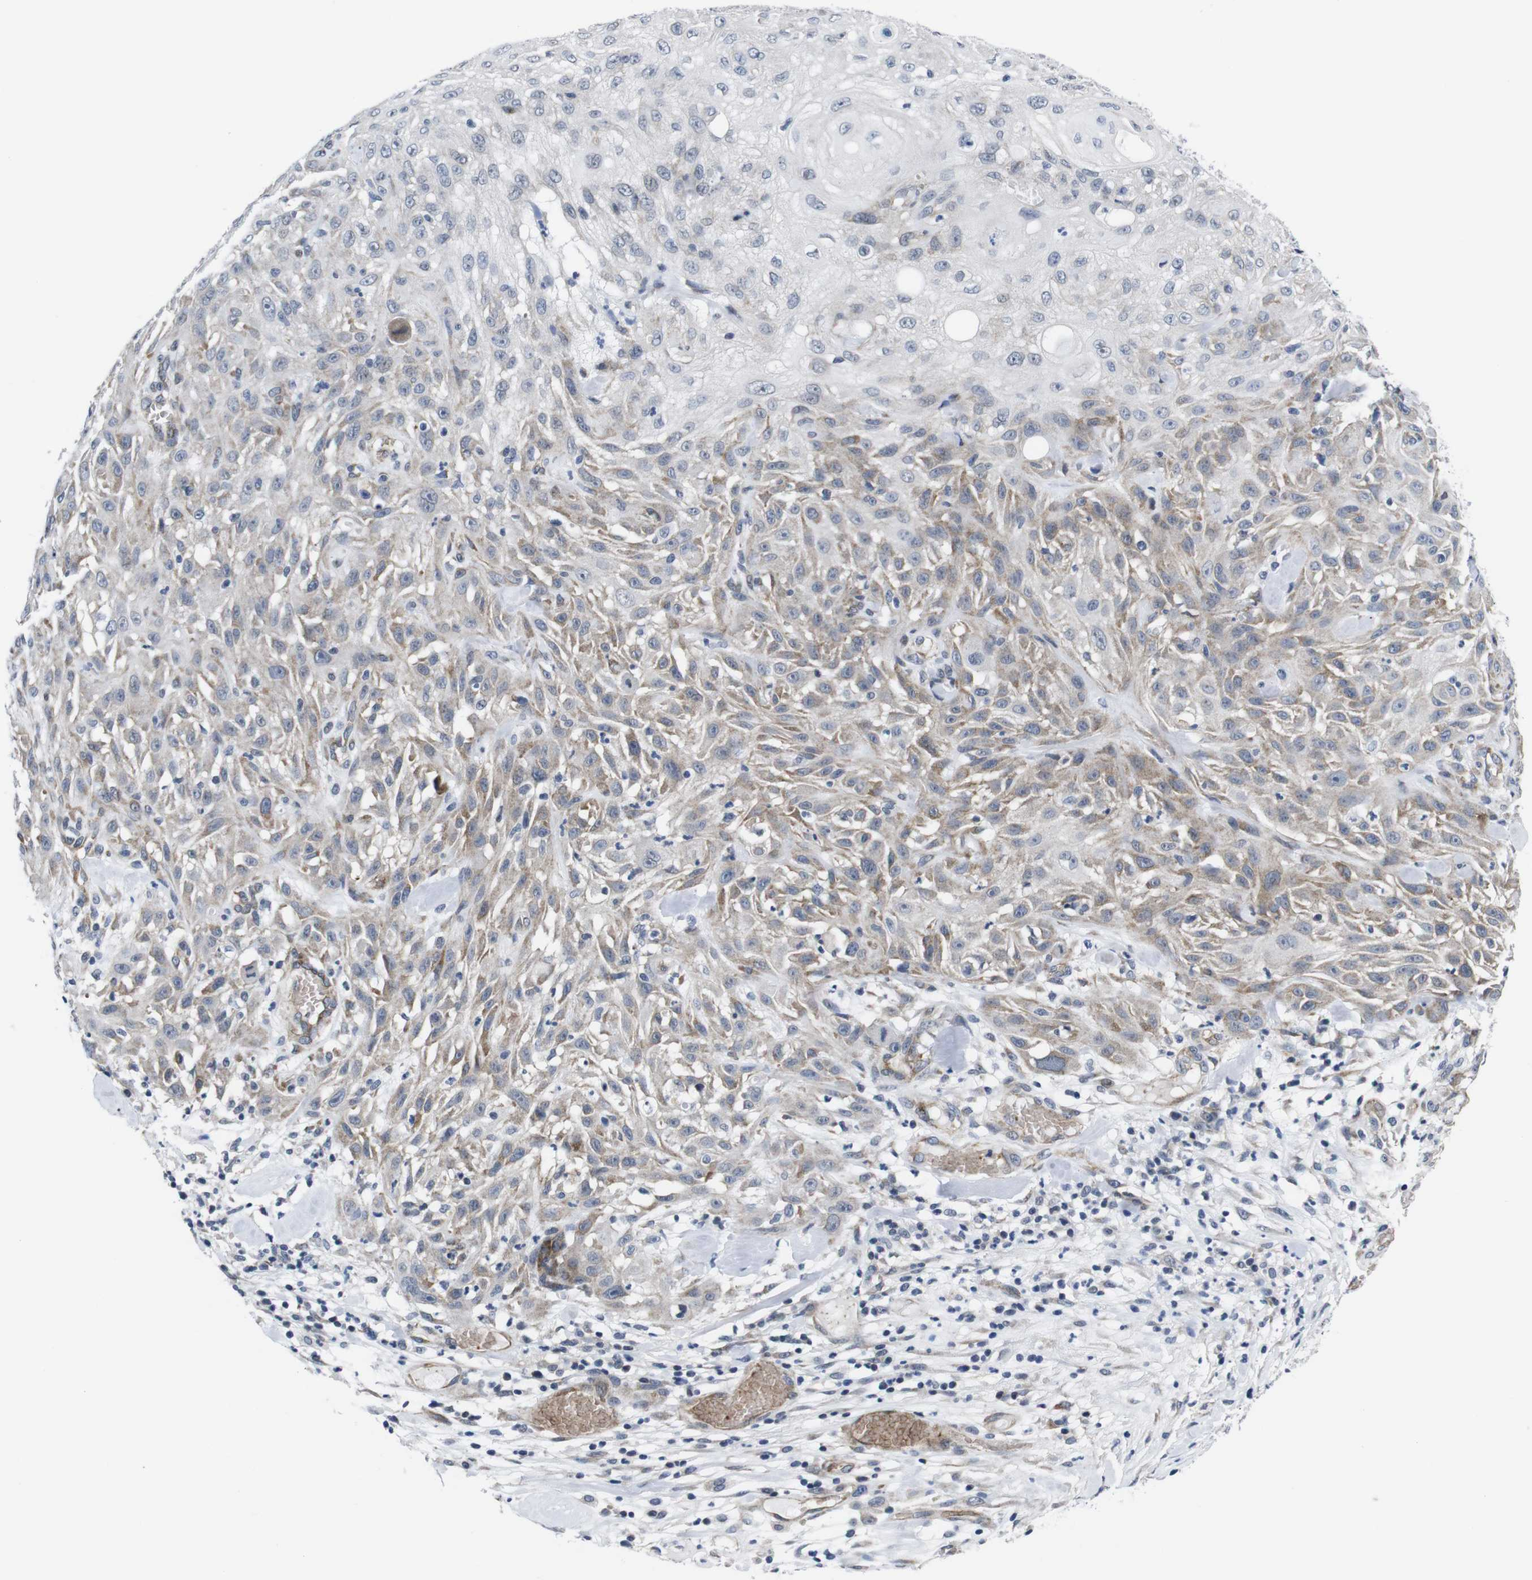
{"staining": {"intensity": "weak", "quantity": "25%-75%", "location": "cytoplasmic/membranous"}, "tissue": "skin cancer", "cell_type": "Tumor cells", "image_type": "cancer", "snomed": [{"axis": "morphology", "description": "Squamous cell carcinoma, NOS"}, {"axis": "topography", "description": "Skin"}], "caption": "Immunohistochemistry (IHC) micrograph of neoplastic tissue: human skin squamous cell carcinoma stained using immunohistochemistry reveals low levels of weak protein expression localized specifically in the cytoplasmic/membranous of tumor cells, appearing as a cytoplasmic/membranous brown color.", "gene": "SOCS3", "patient": {"sex": "male", "age": 75}}